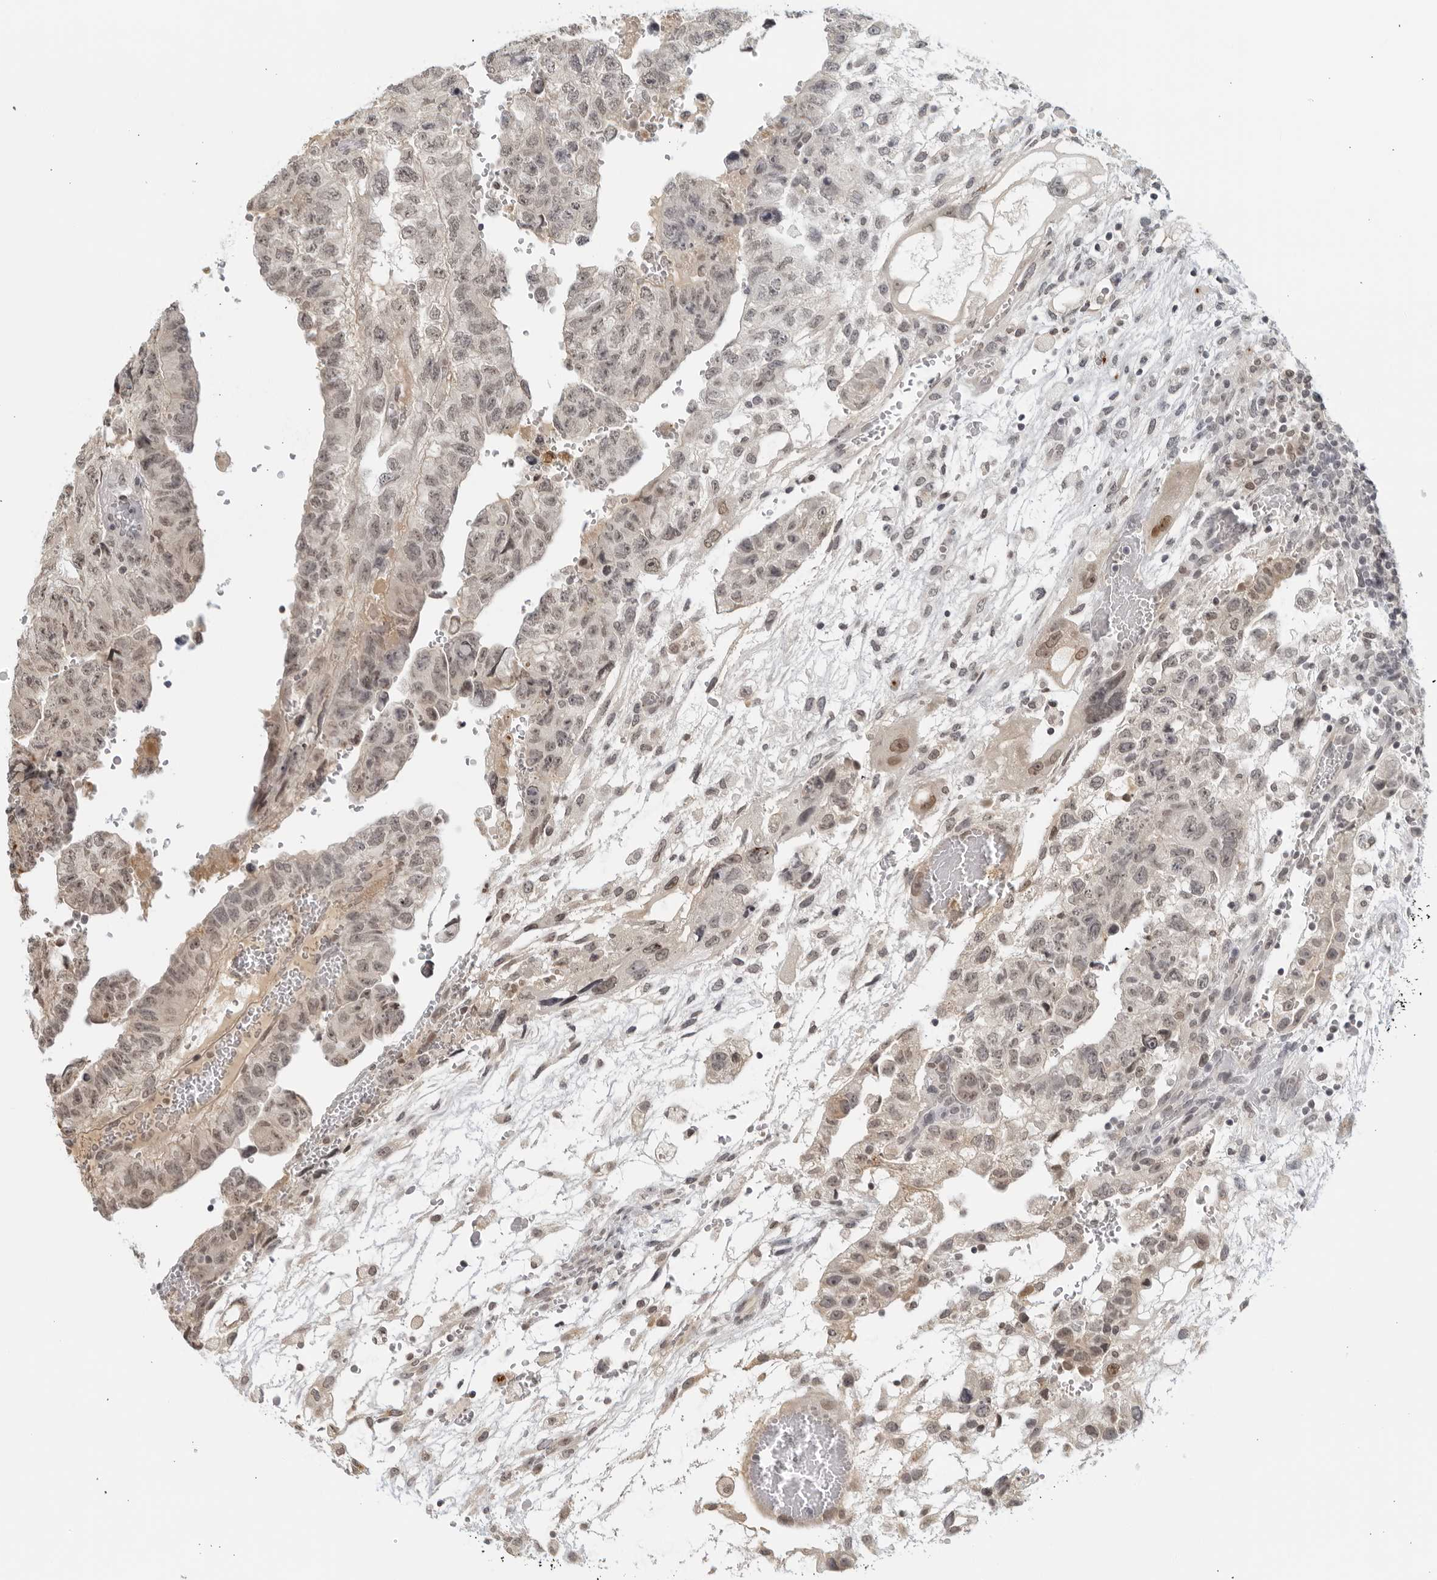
{"staining": {"intensity": "weak", "quantity": "25%-75%", "location": "nuclear"}, "tissue": "testis cancer", "cell_type": "Tumor cells", "image_type": "cancer", "snomed": [{"axis": "morphology", "description": "Carcinoma, Embryonal, NOS"}, {"axis": "topography", "description": "Testis"}], "caption": "A brown stain labels weak nuclear staining of a protein in testis cancer (embryonal carcinoma) tumor cells.", "gene": "RAB11FIP3", "patient": {"sex": "male", "age": 36}}